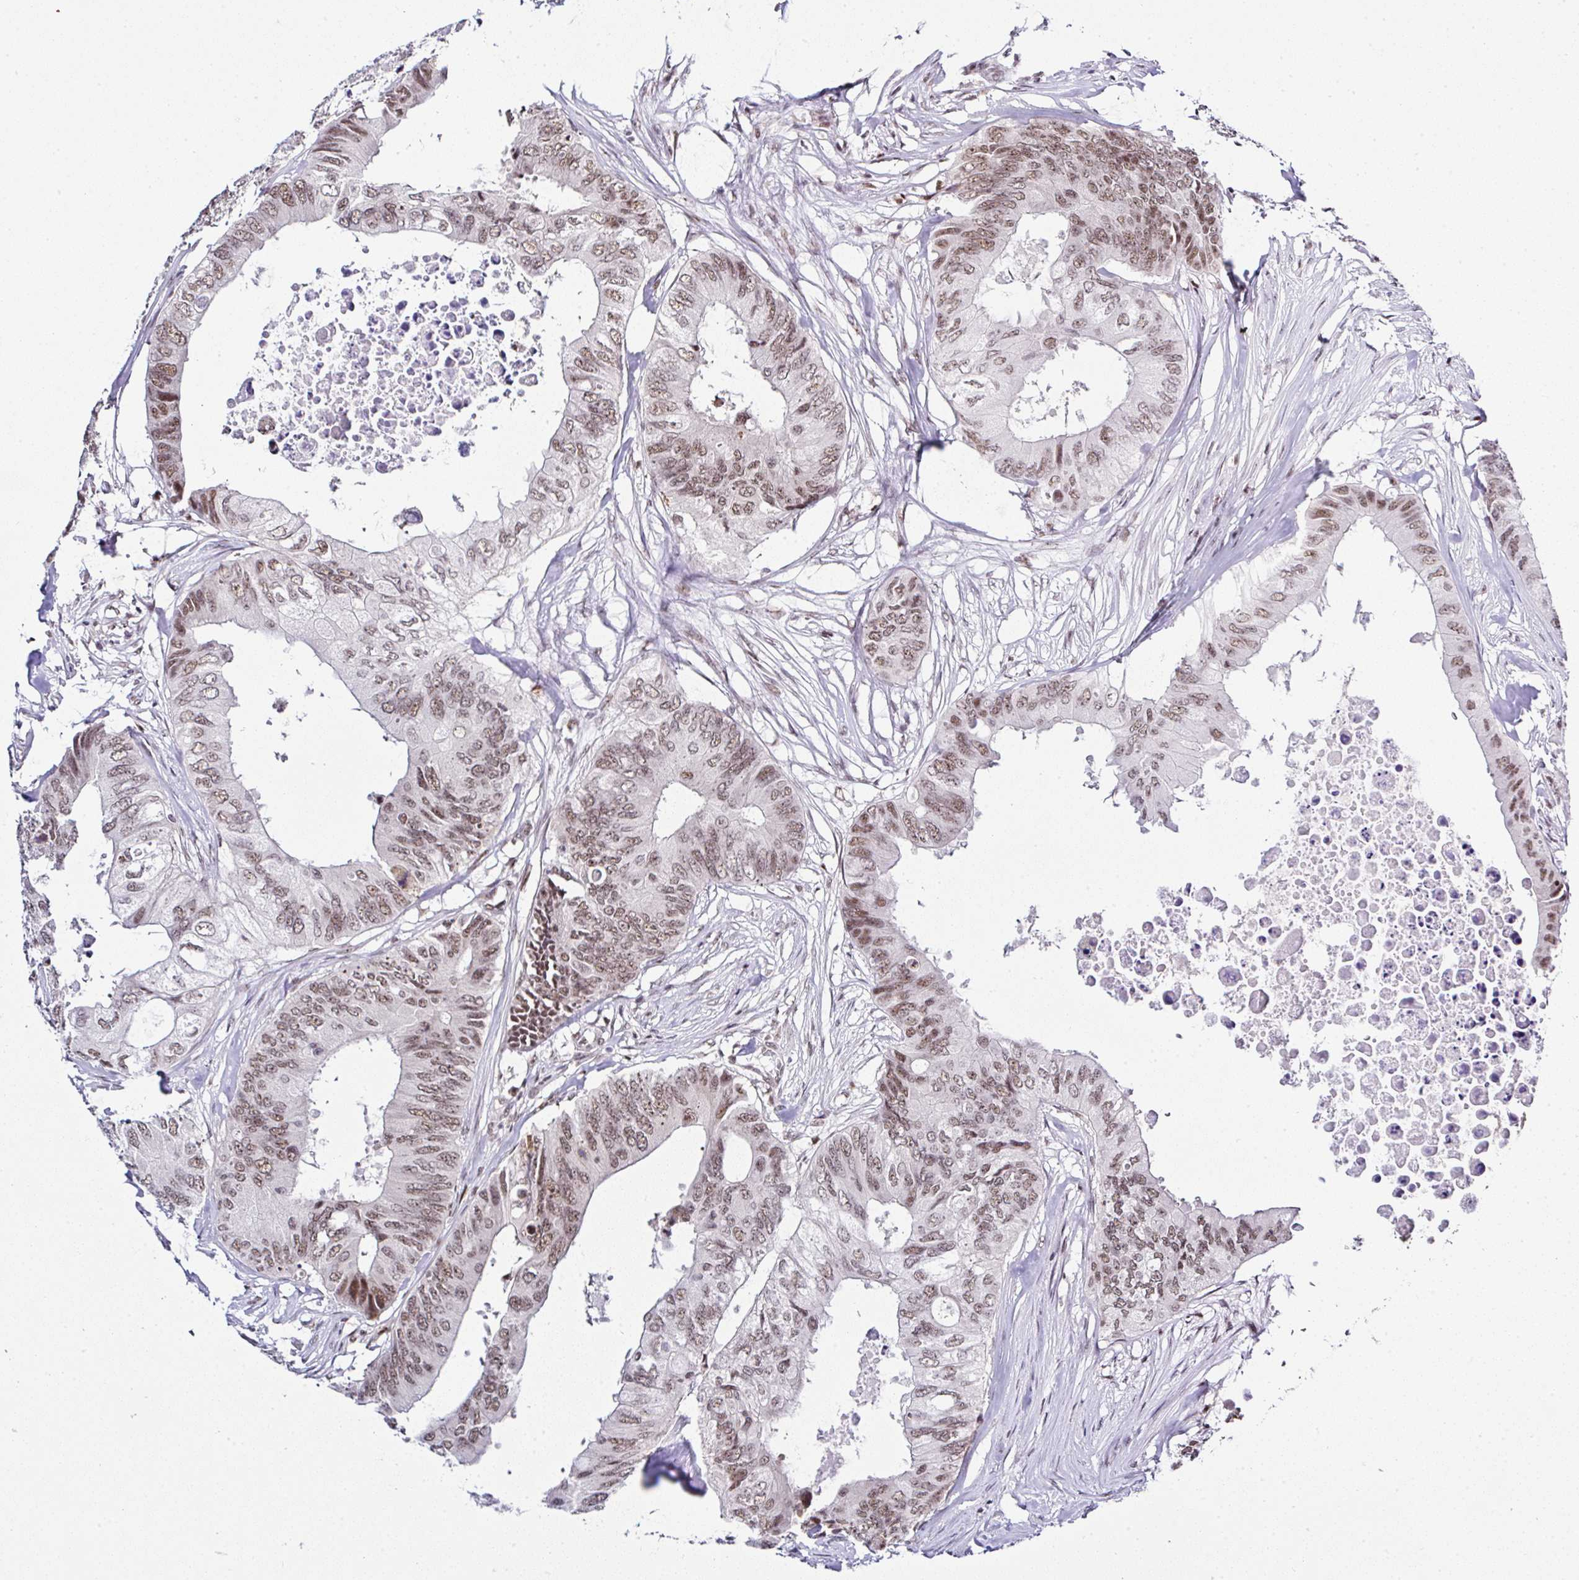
{"staining": {"intensity": "moderate", "quantity": ">75%", "location": "nuclear"}, "tissue": "colorectal cancer", "cell_type": "Tumor cells", "image_type": "cancer", "snomed": [{"axis": "morphology", "description": "Adenocarcinoma, NOS"}, {"axis": "topography", "description": "Colon"}], "caption": "A histopathology image of human colorectal adenocarcinoma stained for a protein shows moderate nuclear brown staining in tumor cells.", "gene": "PTPN2", "patient": {"sex": "male", "age": 71}}